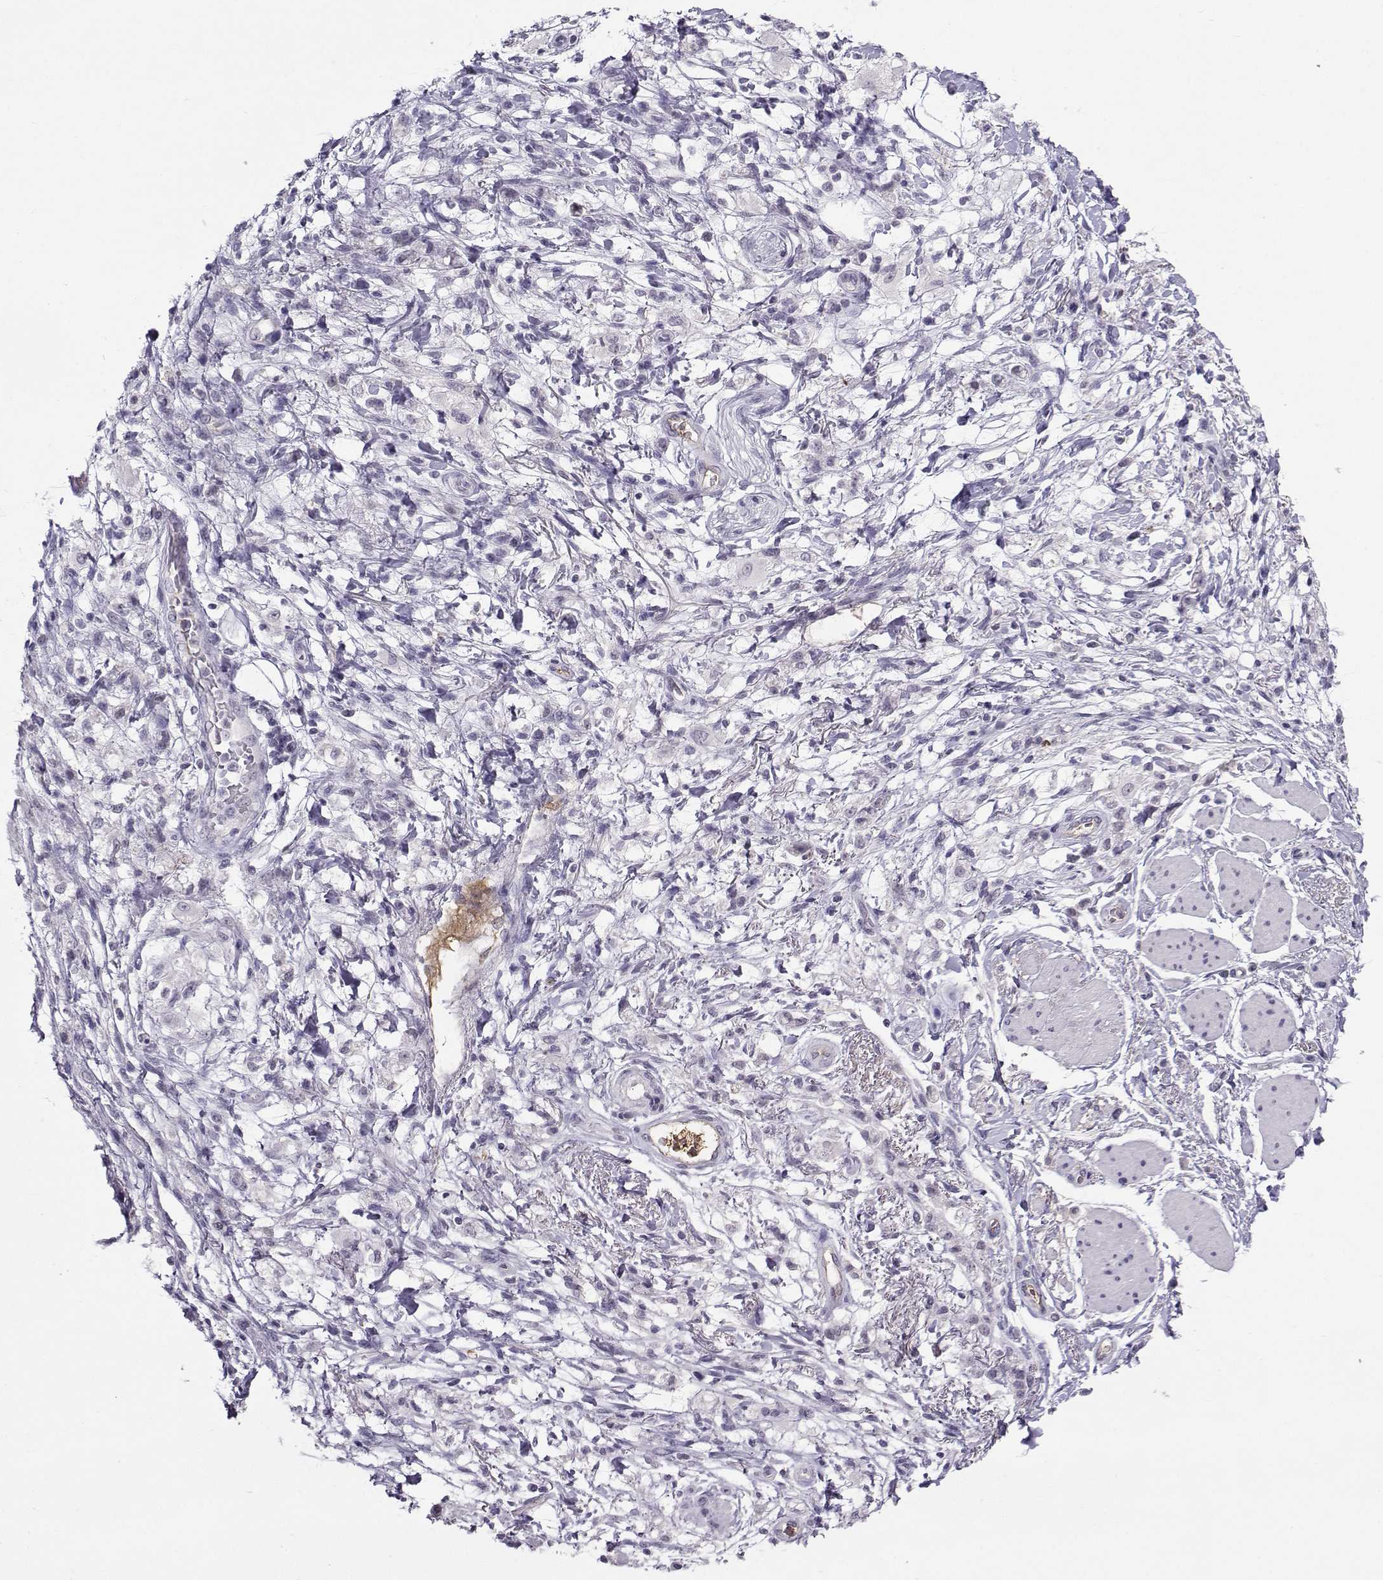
{"staining": {"intensity": "negative", "quantity": "none", "location": "none"}, "tissue": "stomach cancer", "cell_type": "Tumor cells", "image_type": "cancer", "snomed": [{"axis": "morphology", "description": "Adenocarcinoma, NOS"}, {"axis": "topography", "description": "Stomach"}], "caption": "An immunohistochemistry (IHC) image of adenocarcinoma (stomach) is shown. There is no staining in tumor cells of adenocarcinoma (stomach).", "gene": "LHX1", "patient": {"sex": "female", "age": 60}}